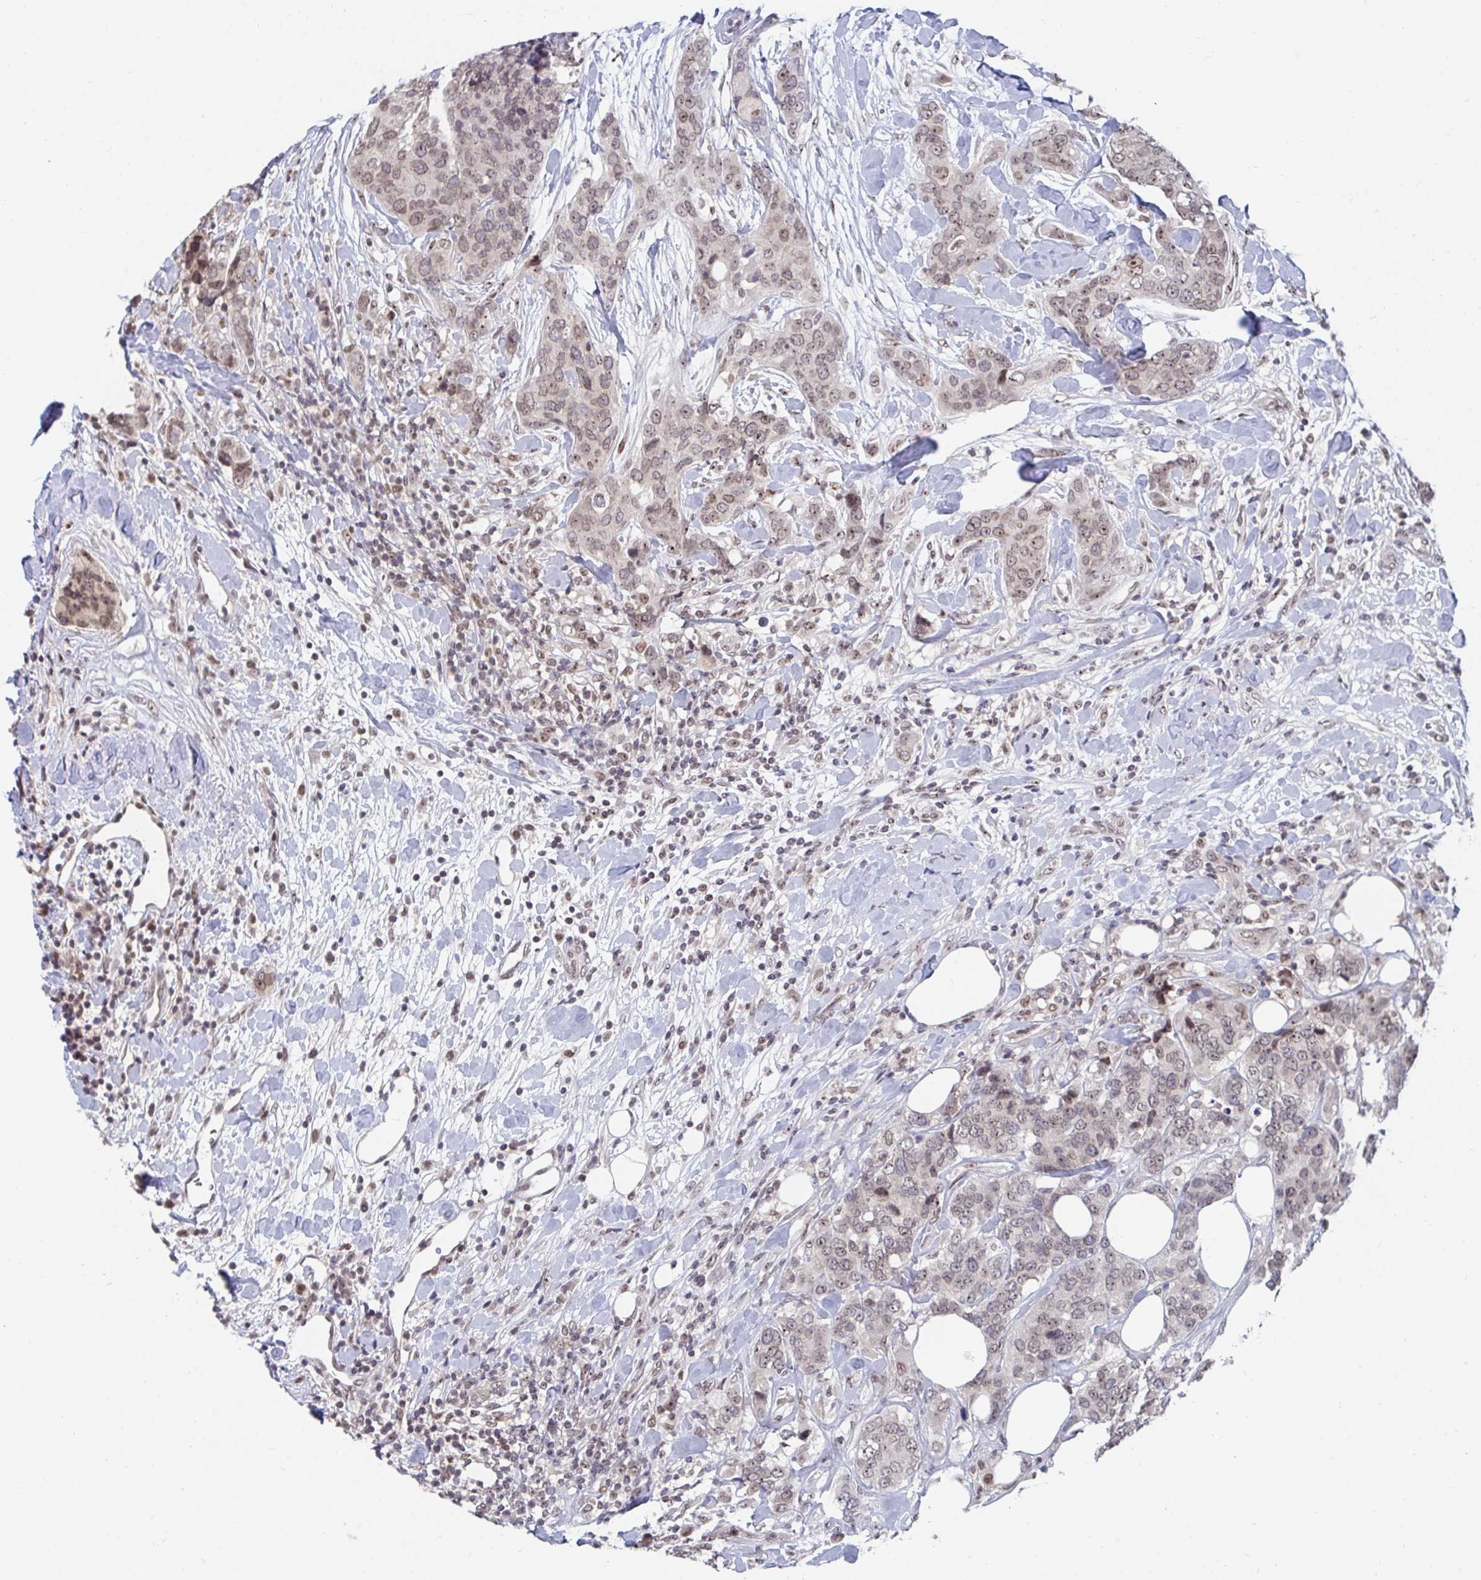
{"staining": {"intensity": "weak", "quantity": "25%-75%", "location": "nuclear"}, "tissue": "breast cancer", "cell_type": "Tumor cells", "image_type": "cancer", "snomed": [{"axis": "morphology", "description": "Lobular carcinoma"}, {"axis": "topography", "description": "Breast"}], "caption": "Breast lobular carcinoma tissue demonstrates weak nuclear positivity in approximately 25%-75% of tumor cells, visualized by immunohistochemistry.", "gene": "TRIP12", "patient": {"sex": "female", "age": 59}}